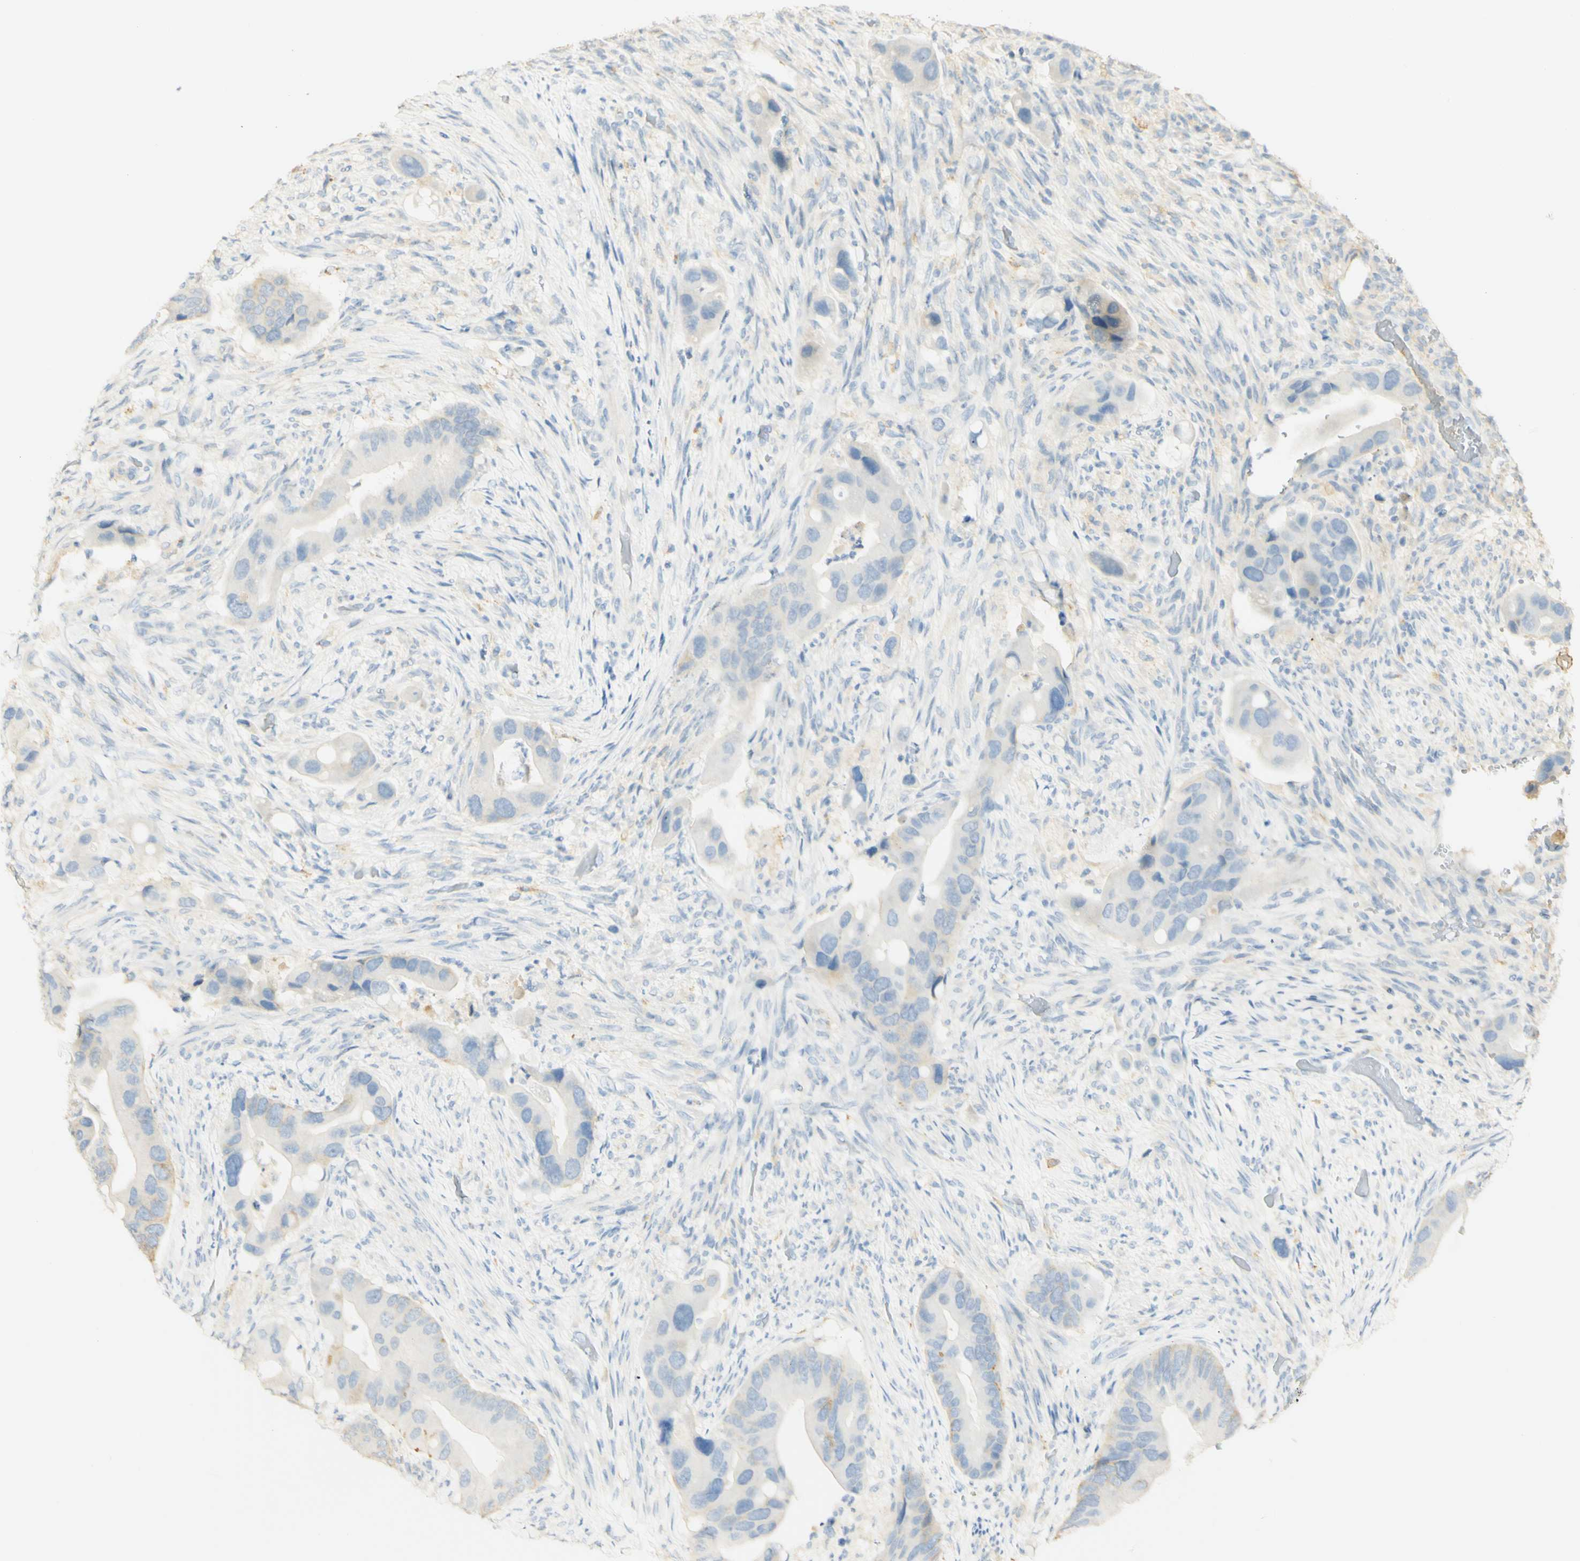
{"staining": {"intensity": "weak", "quantity": "<25%", "location": "cytoplasmic/membranous"}, "tissue": "colorectal cancer", "cell_type": "Tumor cells", "image_type": "cancer", "snomed": [{"axis": "morphology", "description": "Adenocarcinoma, NOS"}, {"axis": "topography", "description": "Rectum"}], "caption": "DAB (3,3'-diaminobenzidine) immunohistochemical staining of human colorectal adenocarcinoma displays no significant positivity in tumor cells. (IHC, brightfield microscopy, high magnification).", "gene": "FCGRT", "patient": {"sex": "female", "age": 57}}